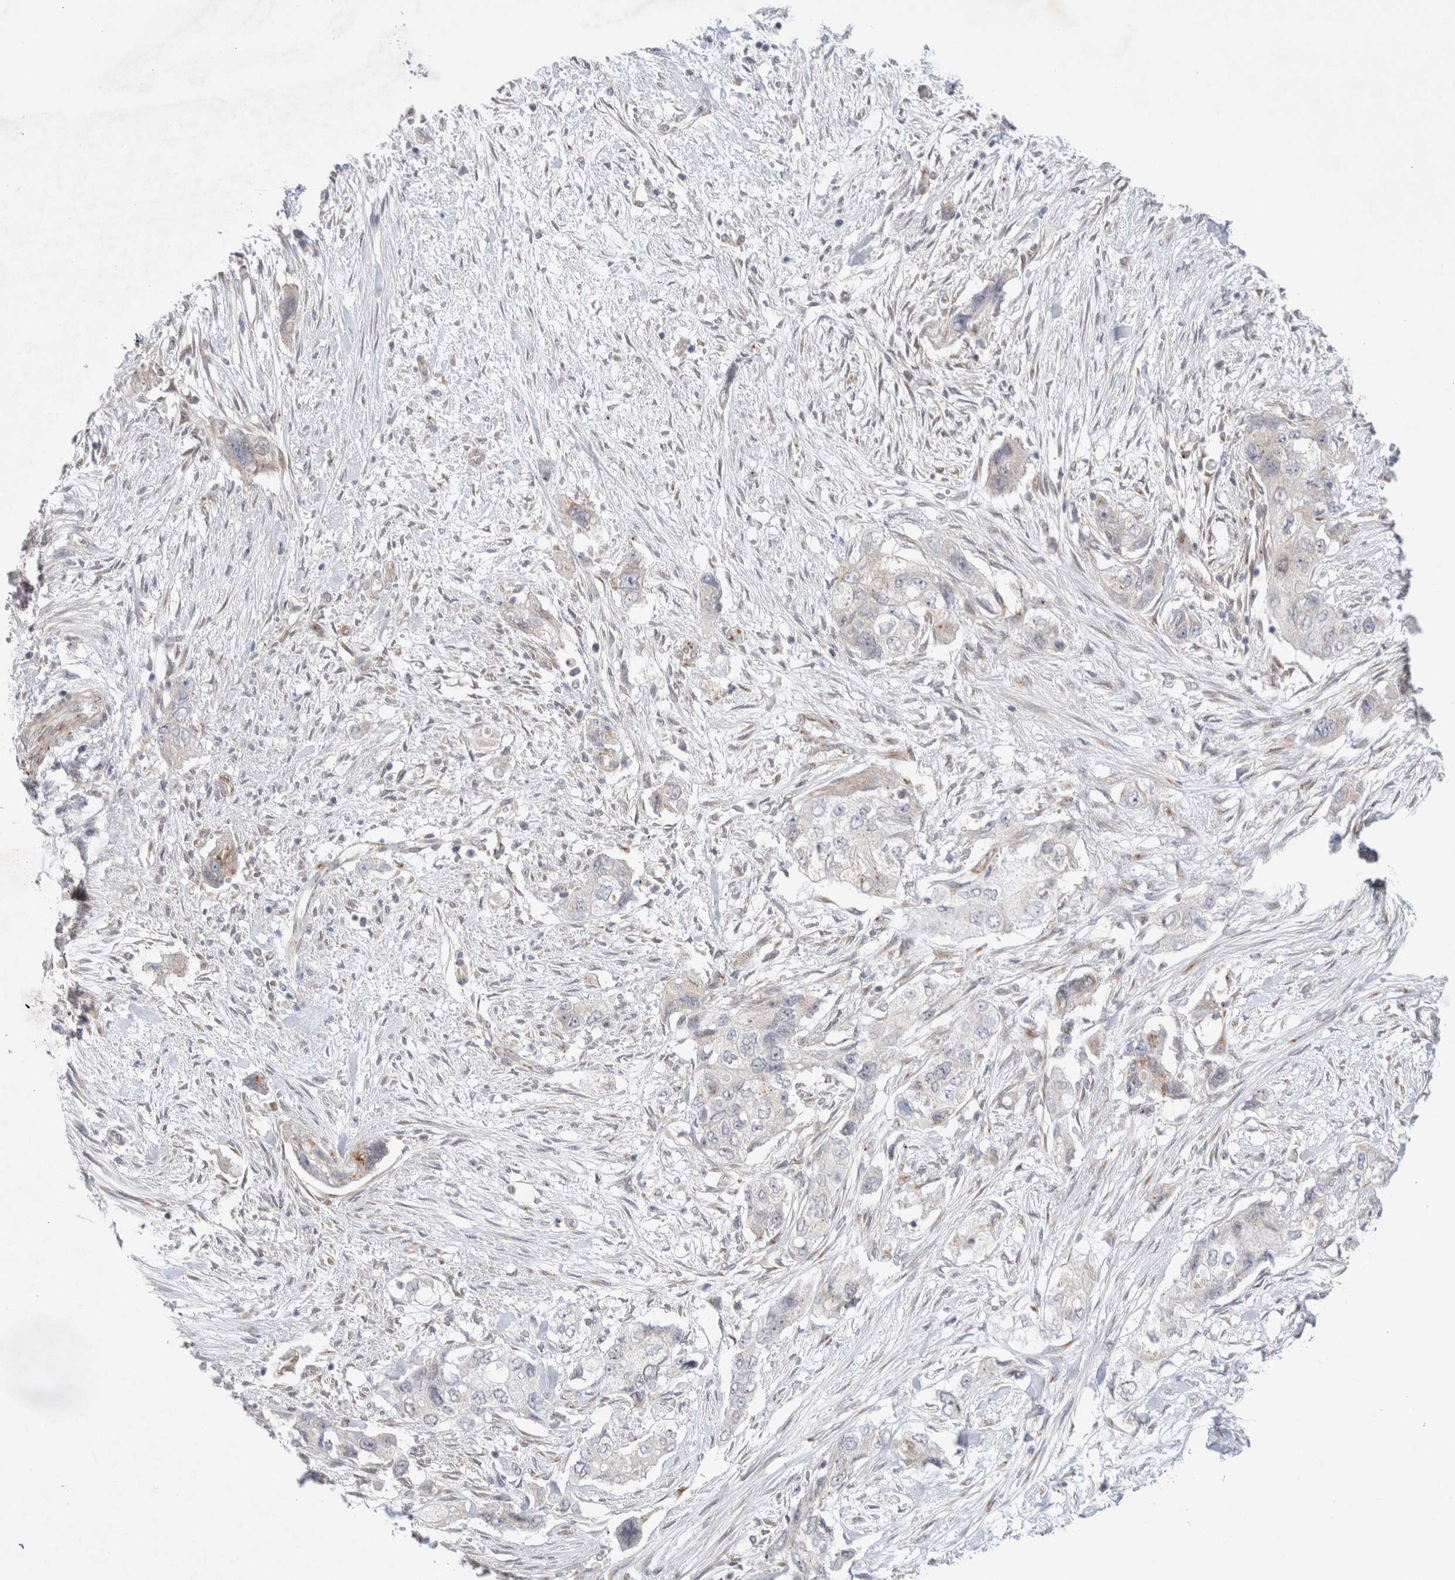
{"staining": {"intensity": "negative", "quantity": "none", "location": "none"}, "tissue": "pancreatic cancer", "cell_type": "Tumor cells", "image_type": "cancer", "snomed": [{"axis": "morphology", "description": "Adenocarcinoma, NOS"}, {"axis": "topography", "description": "Pancreas"}], "caption": "Protein analysis of pancreatic cancer (adenocarcinoma) displays no significant positivity in tumor cells.", "gene": "BICD2", "patient": {"sex": "female", "age": 73}}